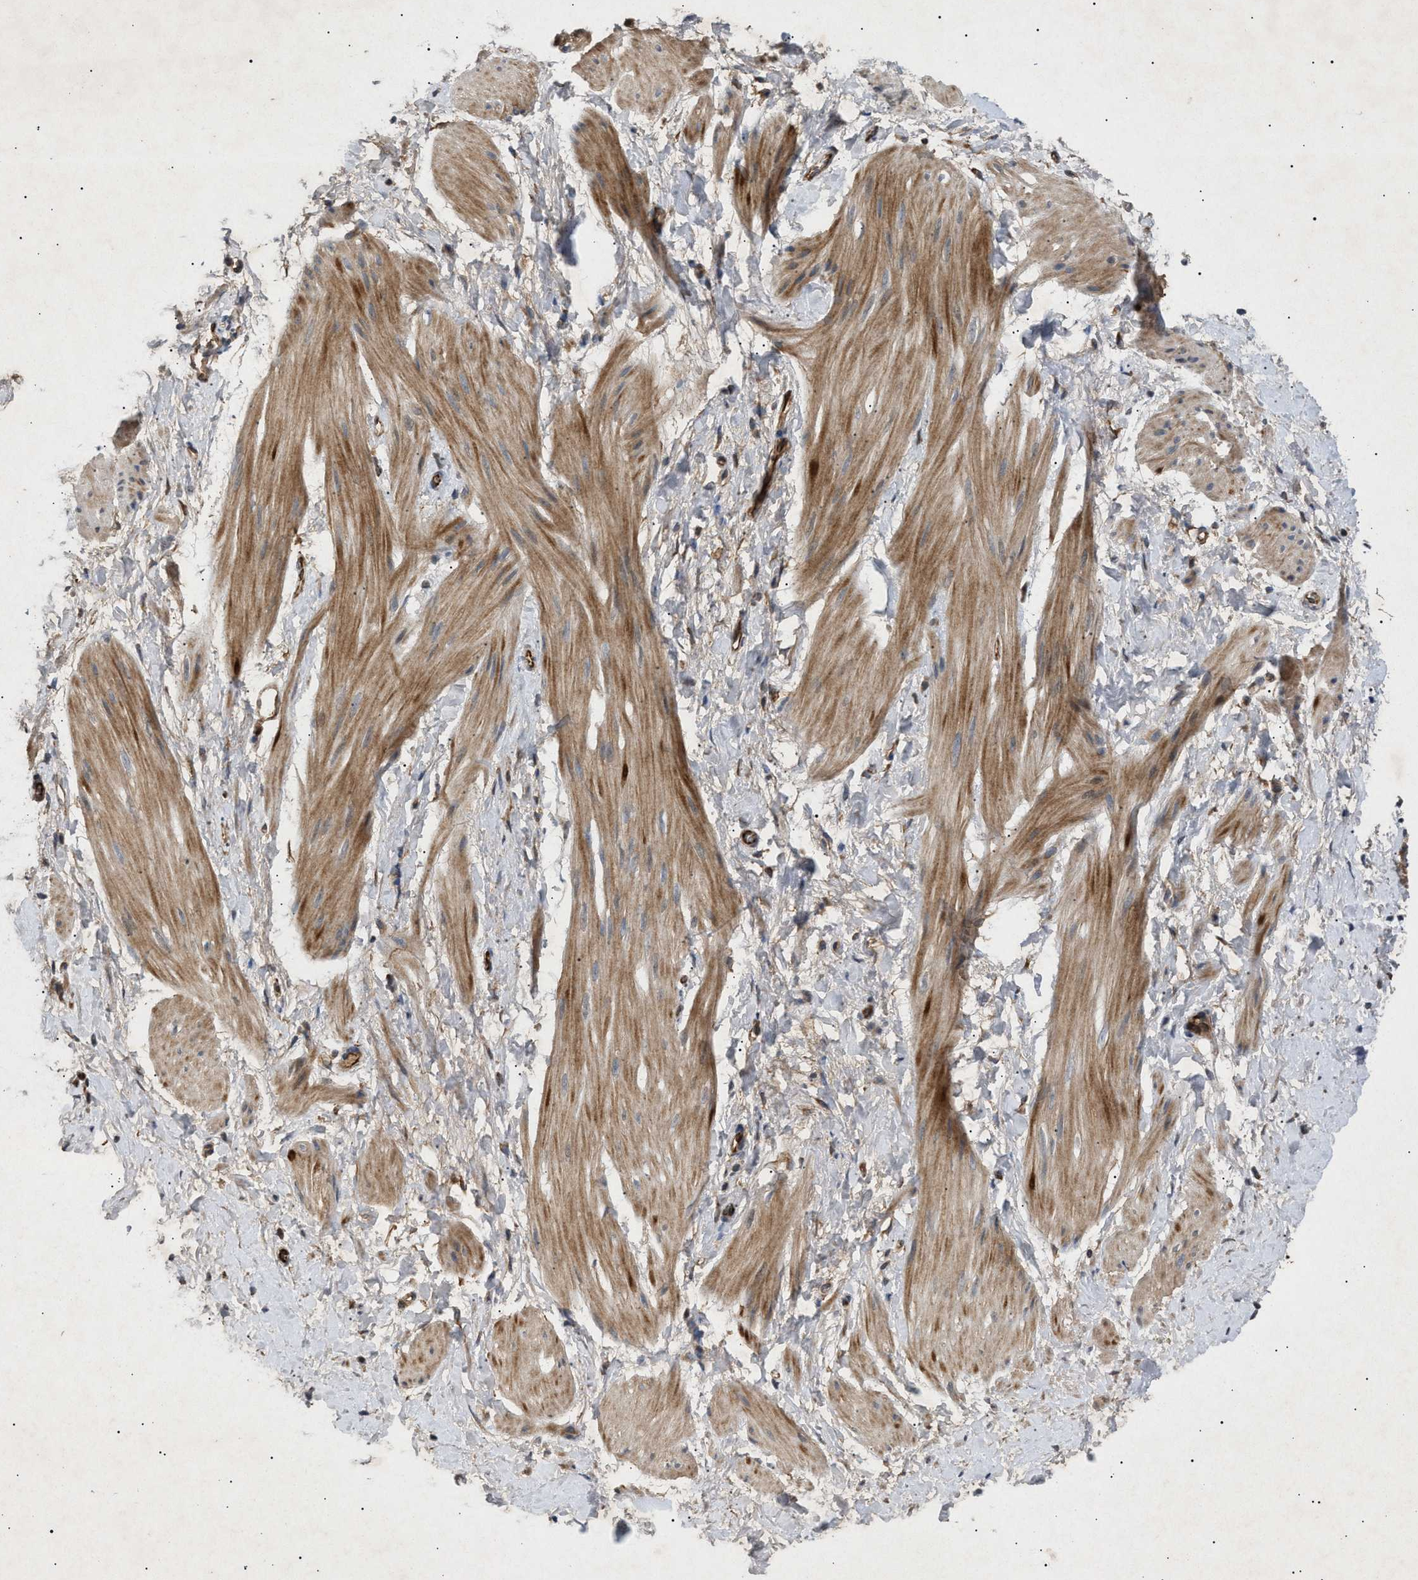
{"staining": {"intensity": "moderate", "quantity": "25%-75%", "location": "cytoplasmic/membranous"}, "tissue": "smooth muscle", "cell_type": "Smooth muscle cells", "image_type": "normal", "snomed": [{"axis": "morphology", "description": "Normal tissue, NOS"}, {"axis": "topography", "description": "Smooth muscle"}], "caption": "Smooth muscle cells reveal medium levels of moderate cytoplasmic/membranous staining in approximately 25%-75% of cells in benign human smooth muscle.", "gene": "SIRT5", "patient": {"sex": "male", "age": 16}}